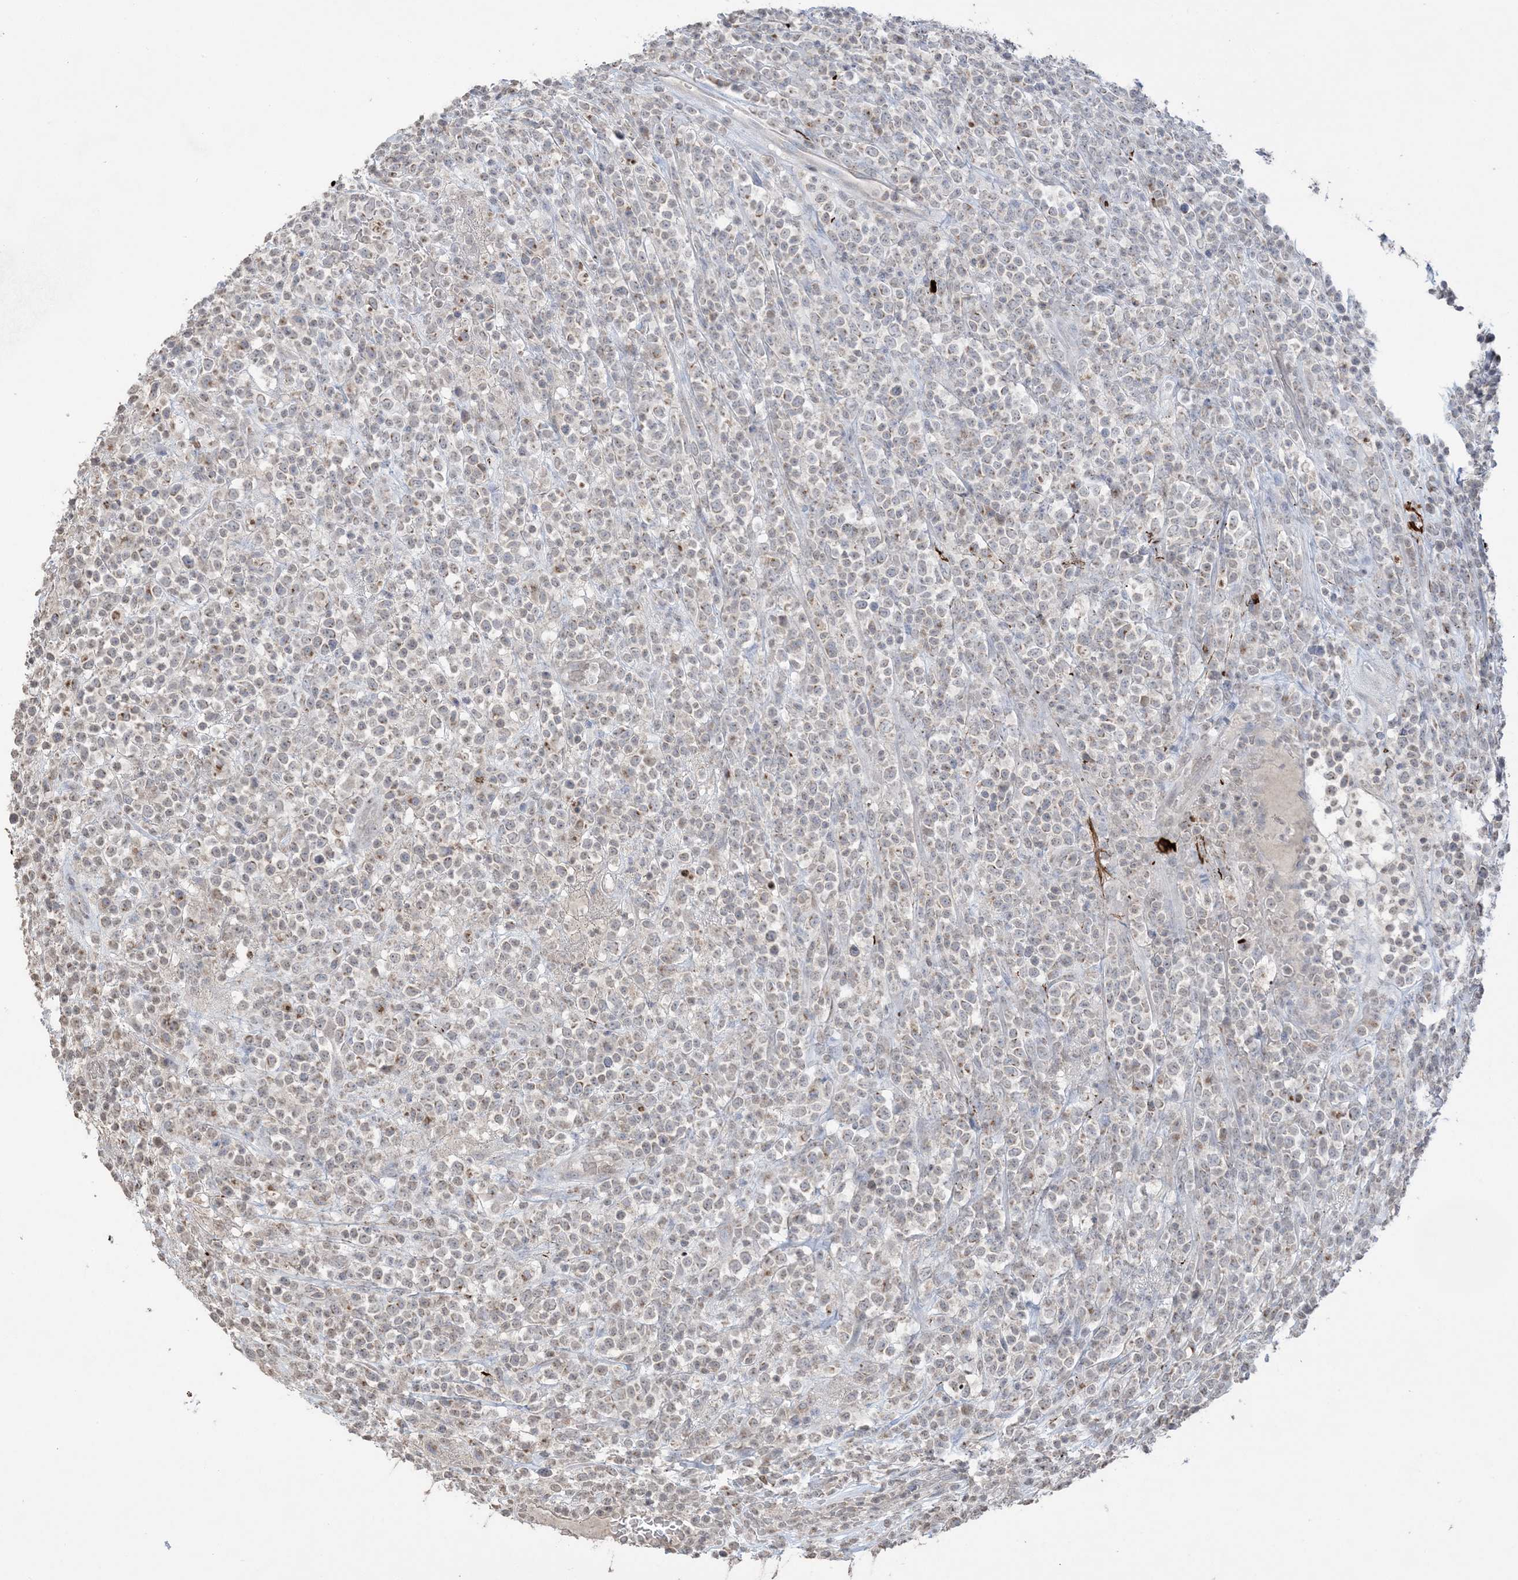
{"staining": {"intensity": "weak", "quantity": "<25%", "location": "cytoplasmic/membranous"}, "tissue": "lymphoma", "cell_type": "Tumor cells", "image_type": "cancer", "snomed": [{"axis": "morphology", "description": "Malignant lymphoma, non-Hodgkin's type, High grade"}, {"axis": "topography", "description": "Colon"}], "caption": "An immunohistochemistry (IHC) image of lymphoma is shown. There is no staining in tumor cells of lymphoma.", "gene": "XRN1", "patient": {"sex": "female", "age": 53}}